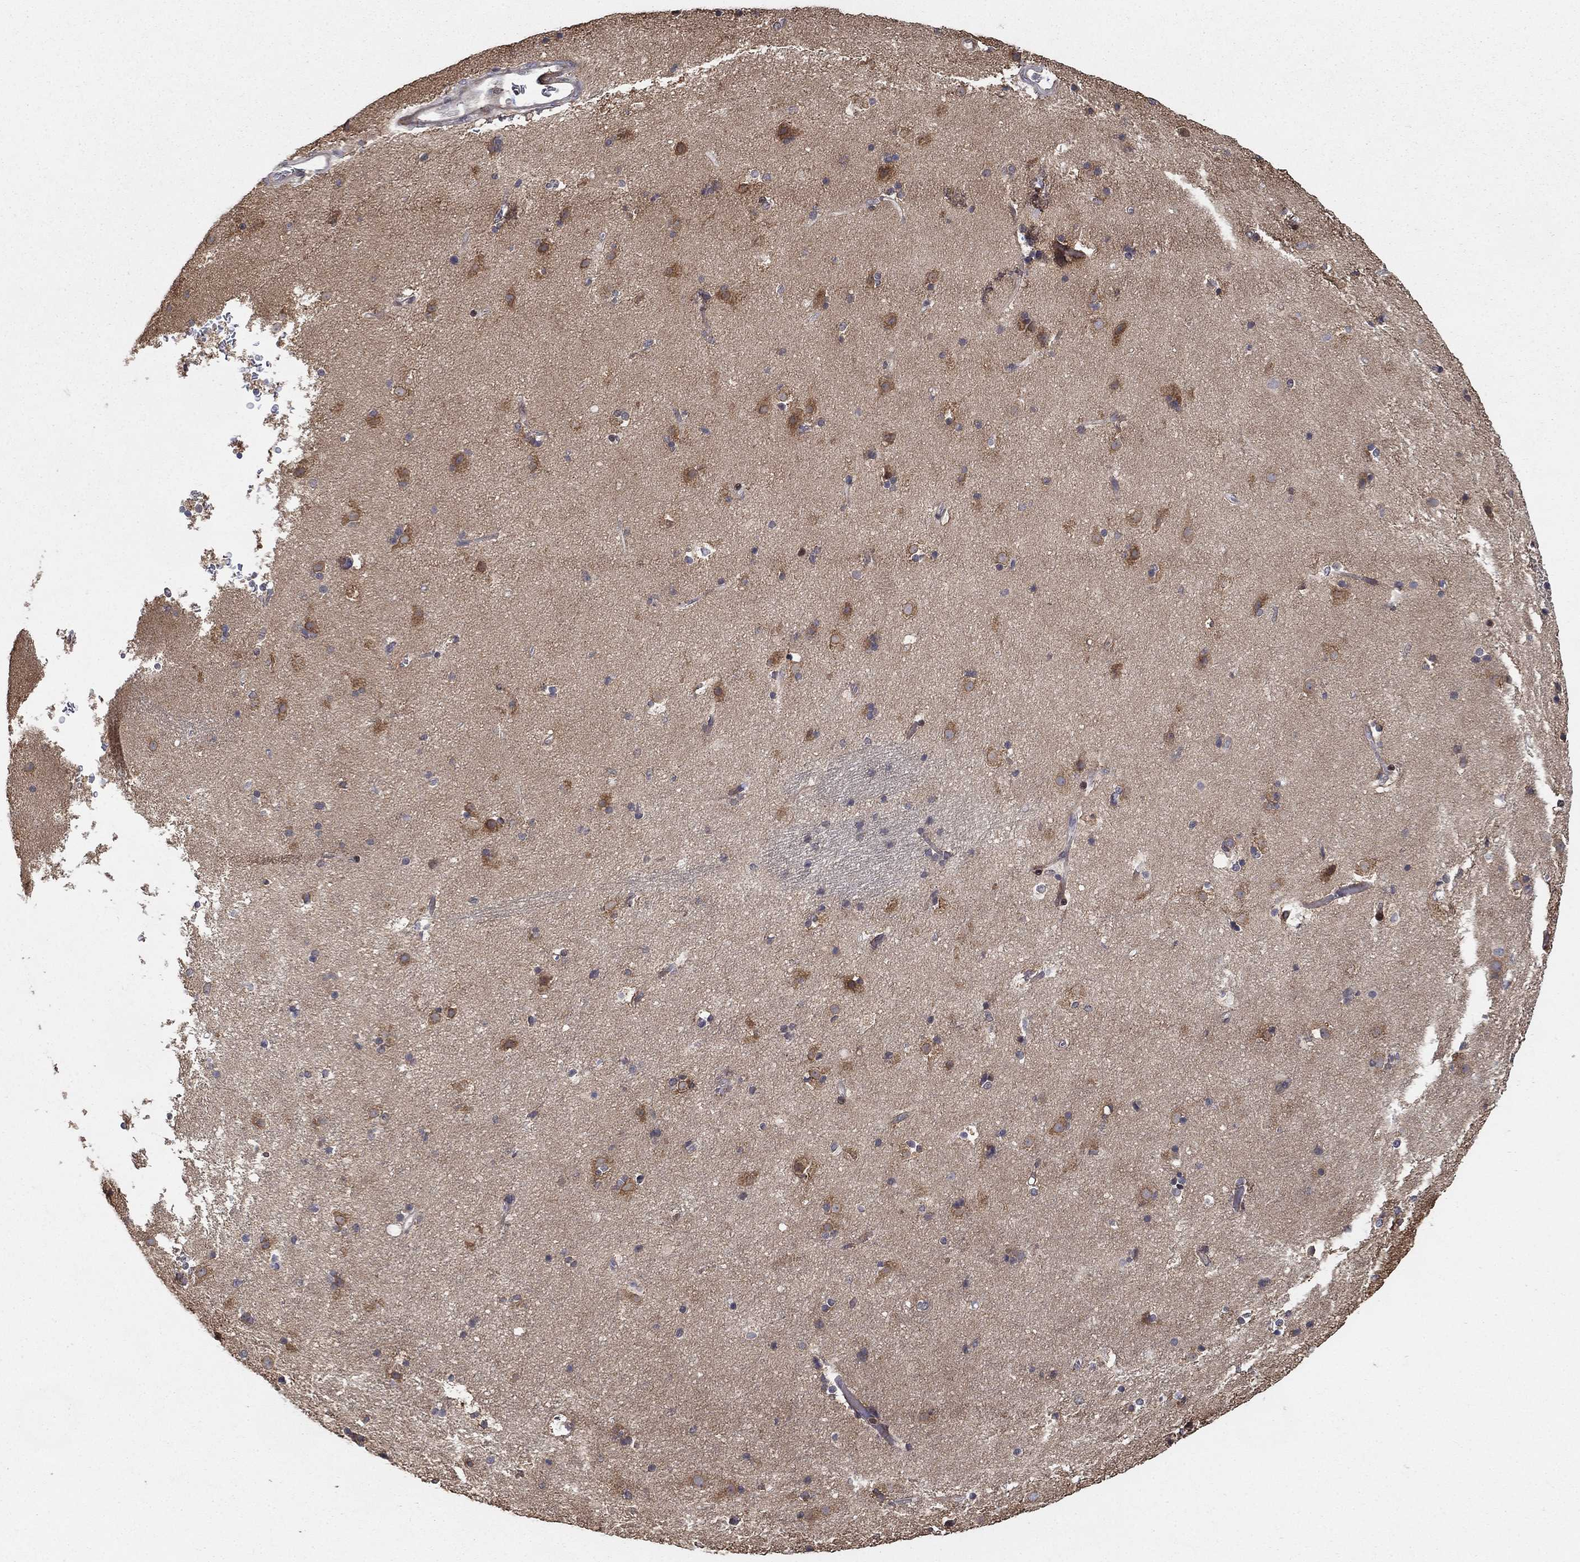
{"staining": {"intensity": "moderate", "quantity": "25%-75%", "location": "cytoplasmic/membranous"}, "tissue": "caudate", "cell_type": "Glial cells", "image_type": "normal", "snomed": [{"axis": "morphology", "description": "Normal tissue, NOS"}, {"axis": "topography", "description": "Lateral ventricle wall"}], "caption": "DAB (3,3'-diaminobenzidine) immunohistochemical staining of unremarkable human caudate displays moderate cytoplasmic/membranous protein positivity in about 25%-75% of glial cells. The protein of interest is stained brown, and the nuclei are stained in blue (DAB IHC with brightfield microscopy, high magnification).", "gene": "LPCAT4", "patient": {"sex": "female", "age": 71}}